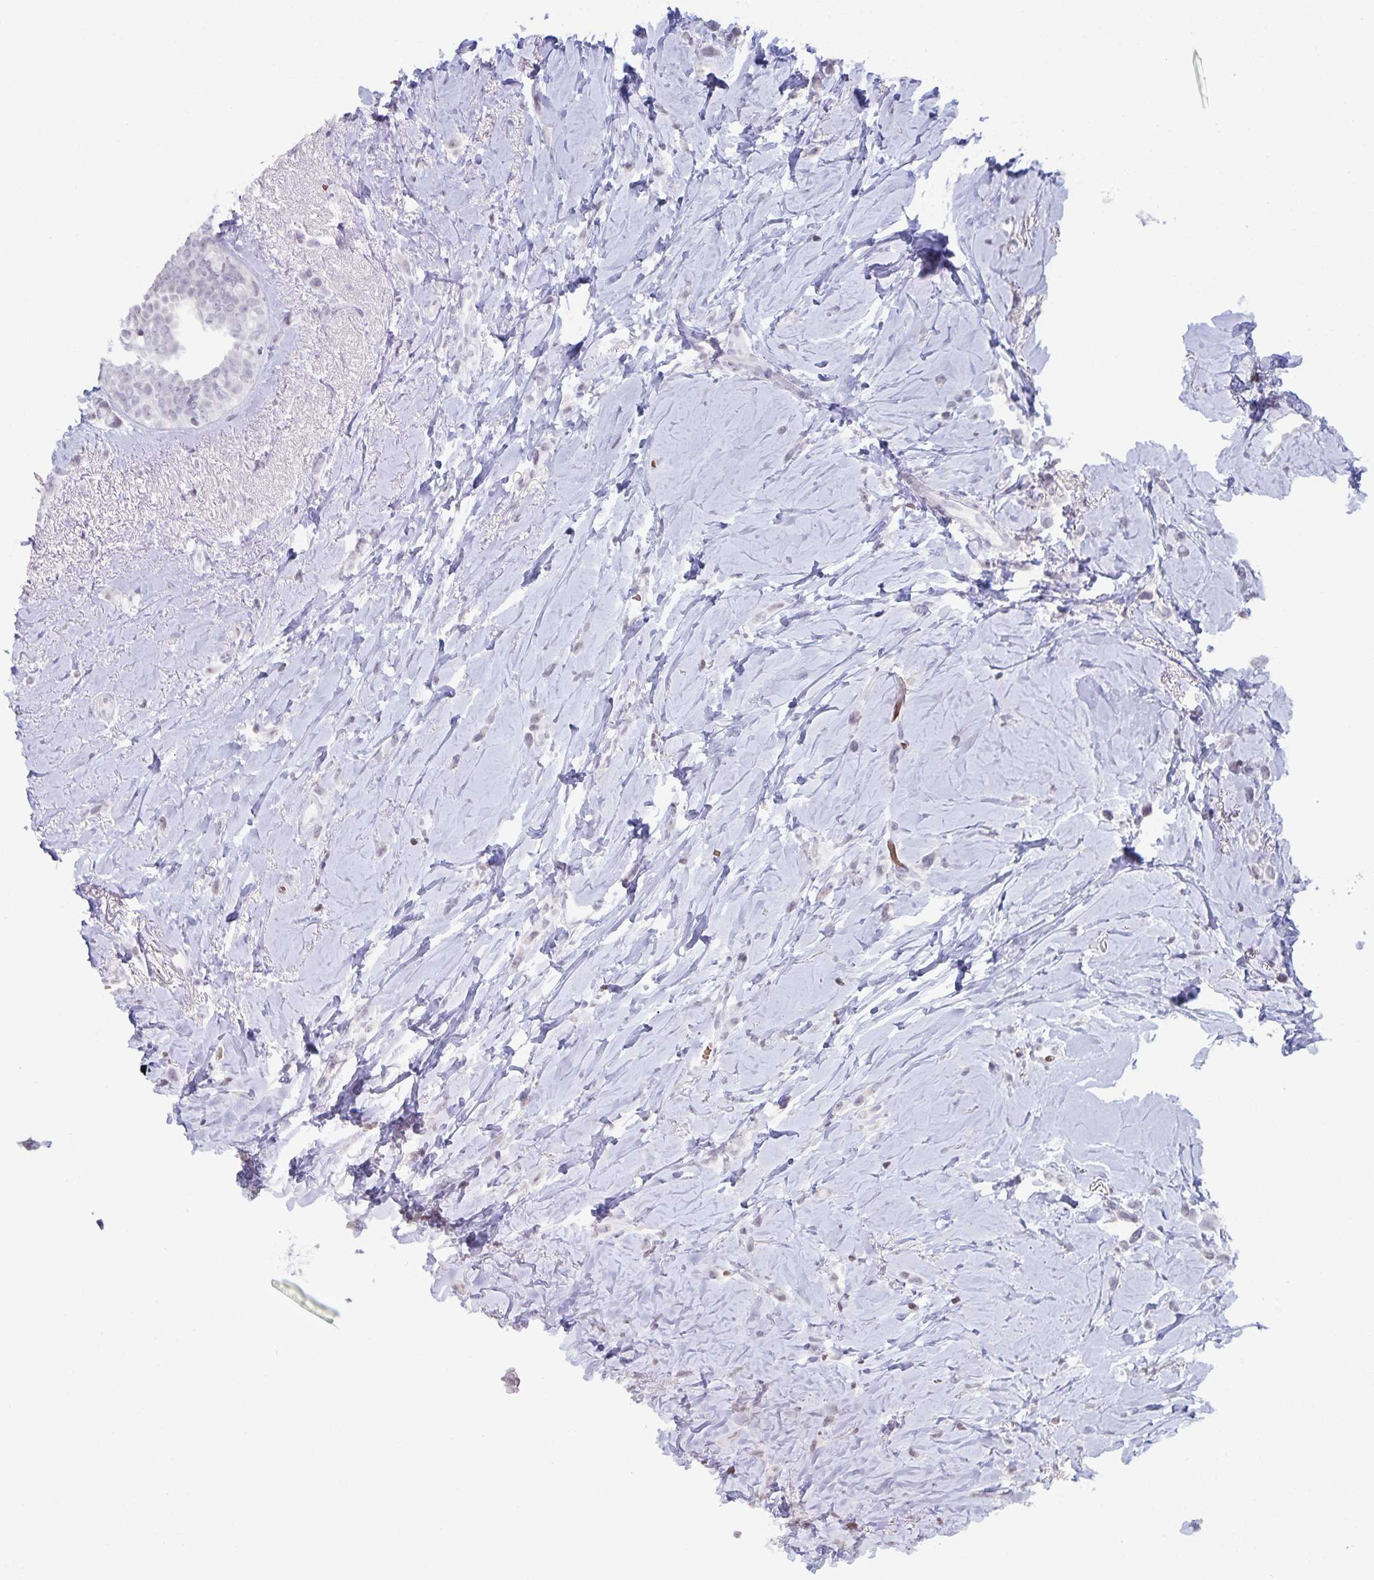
{"staining": {"intensity": "negative", "quantity": "none", "location": "none"}, "tissue": "breast cancer", "cell_type": "Tumor cells", "image_type": "cancer", "snomed": [{"axis": "morphology", "description": "Lobular carcinoma"}, {"axis": "topography", "description": "Breast"}], "caption": "Tumor cells show no significant protein positivity in breast cancer.", "gene": "AQP4", "patient": {"sex": "female", "age": 66}}